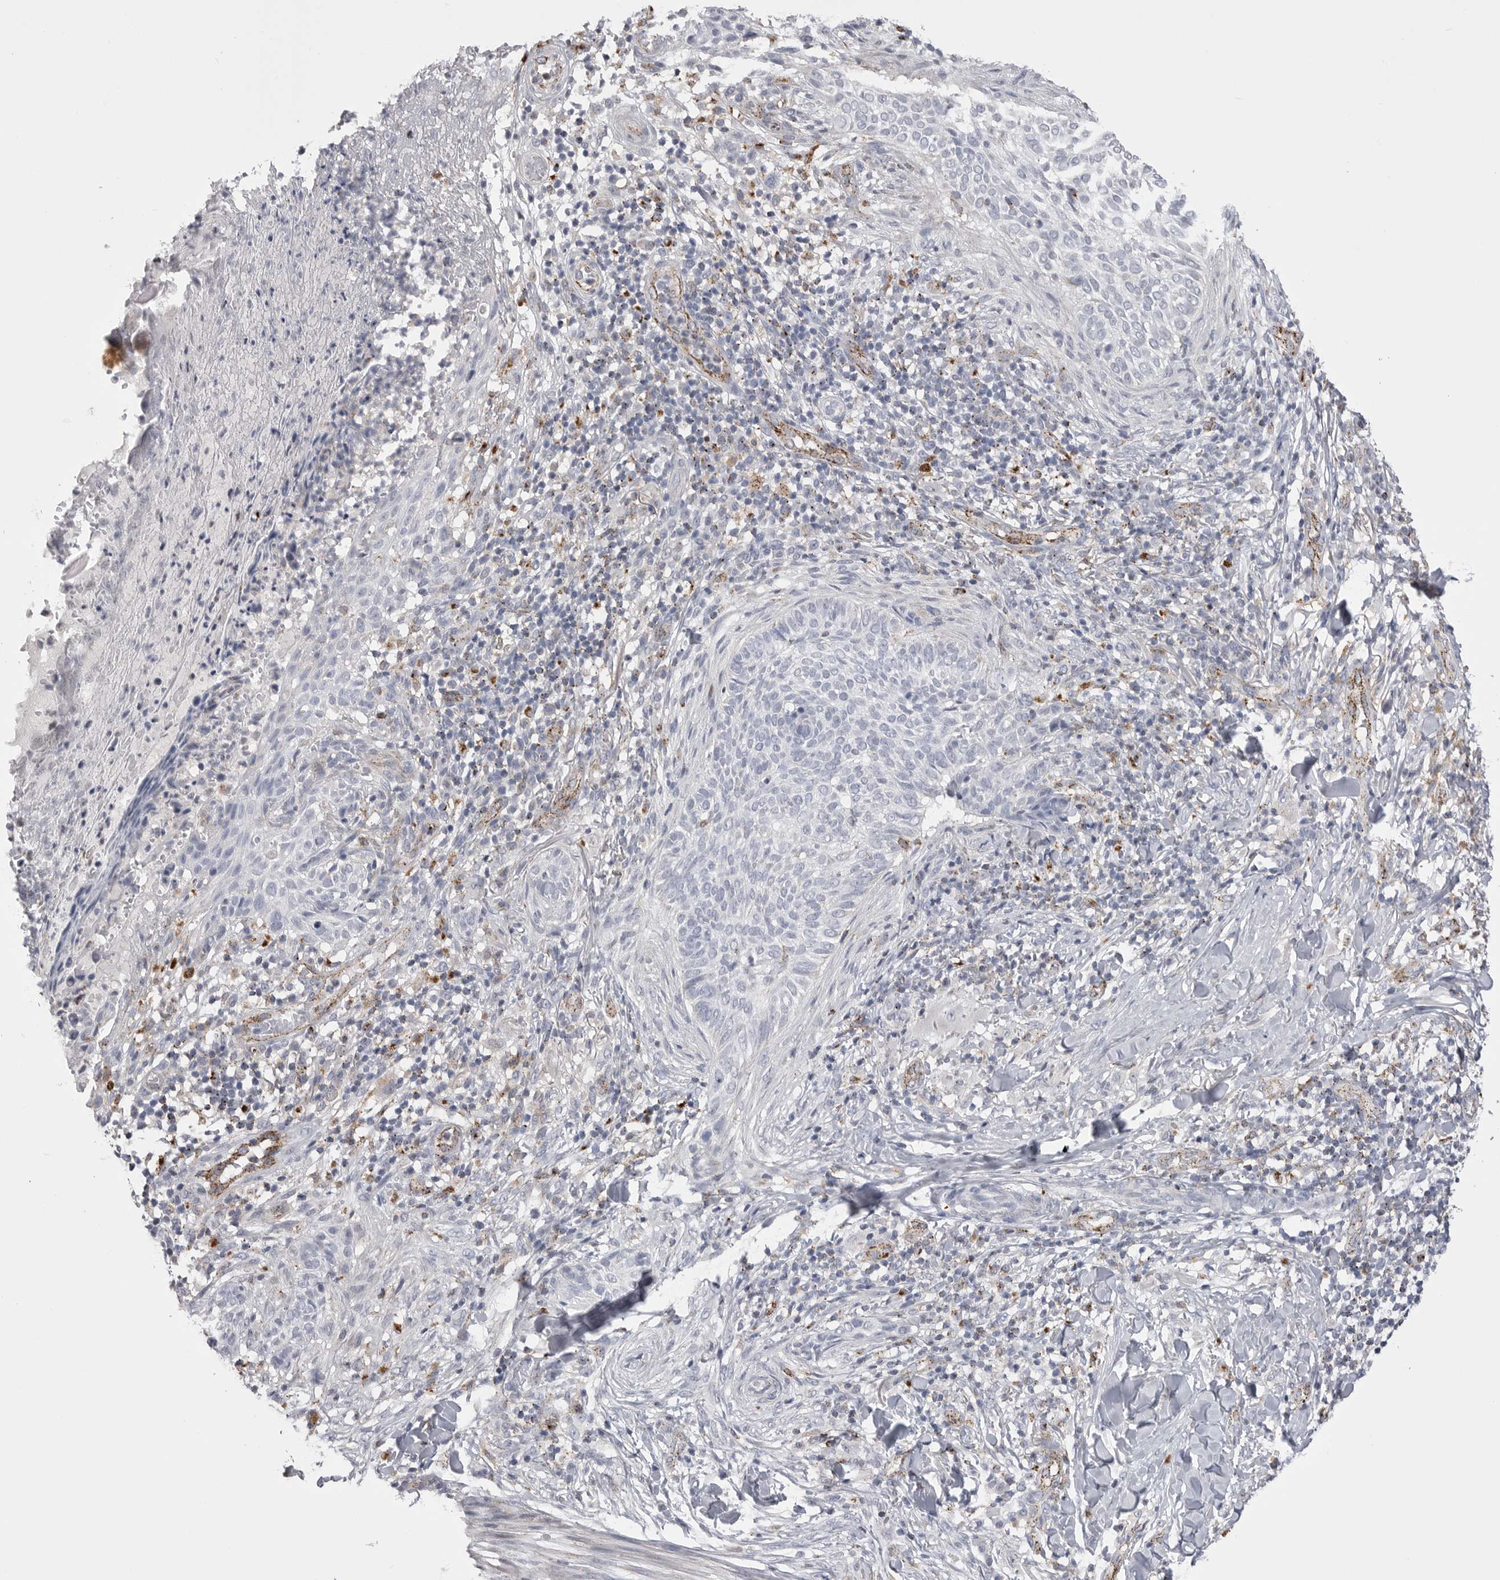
{"staining": {"intensity": "negative", "quantity": "none", "location": "none"}, "tissue": "skin cancer", "cell_type": "Tumor cells", "image_type": "cancer", "snomed": [{"axis": "morphology", "description": "Normal tissue, NOS"}, {"axis": "morphology", "description": "Basal cell carcinoma"}, {"axis": "topography", "description": "Skin"}], "caption": "Basal cell carcinoma (skin) was stained to show a protein in brown. There is no significant positivity in tumor cells.", "gene": "PSPN", "patient": {"sex": "male", "age": 67}}